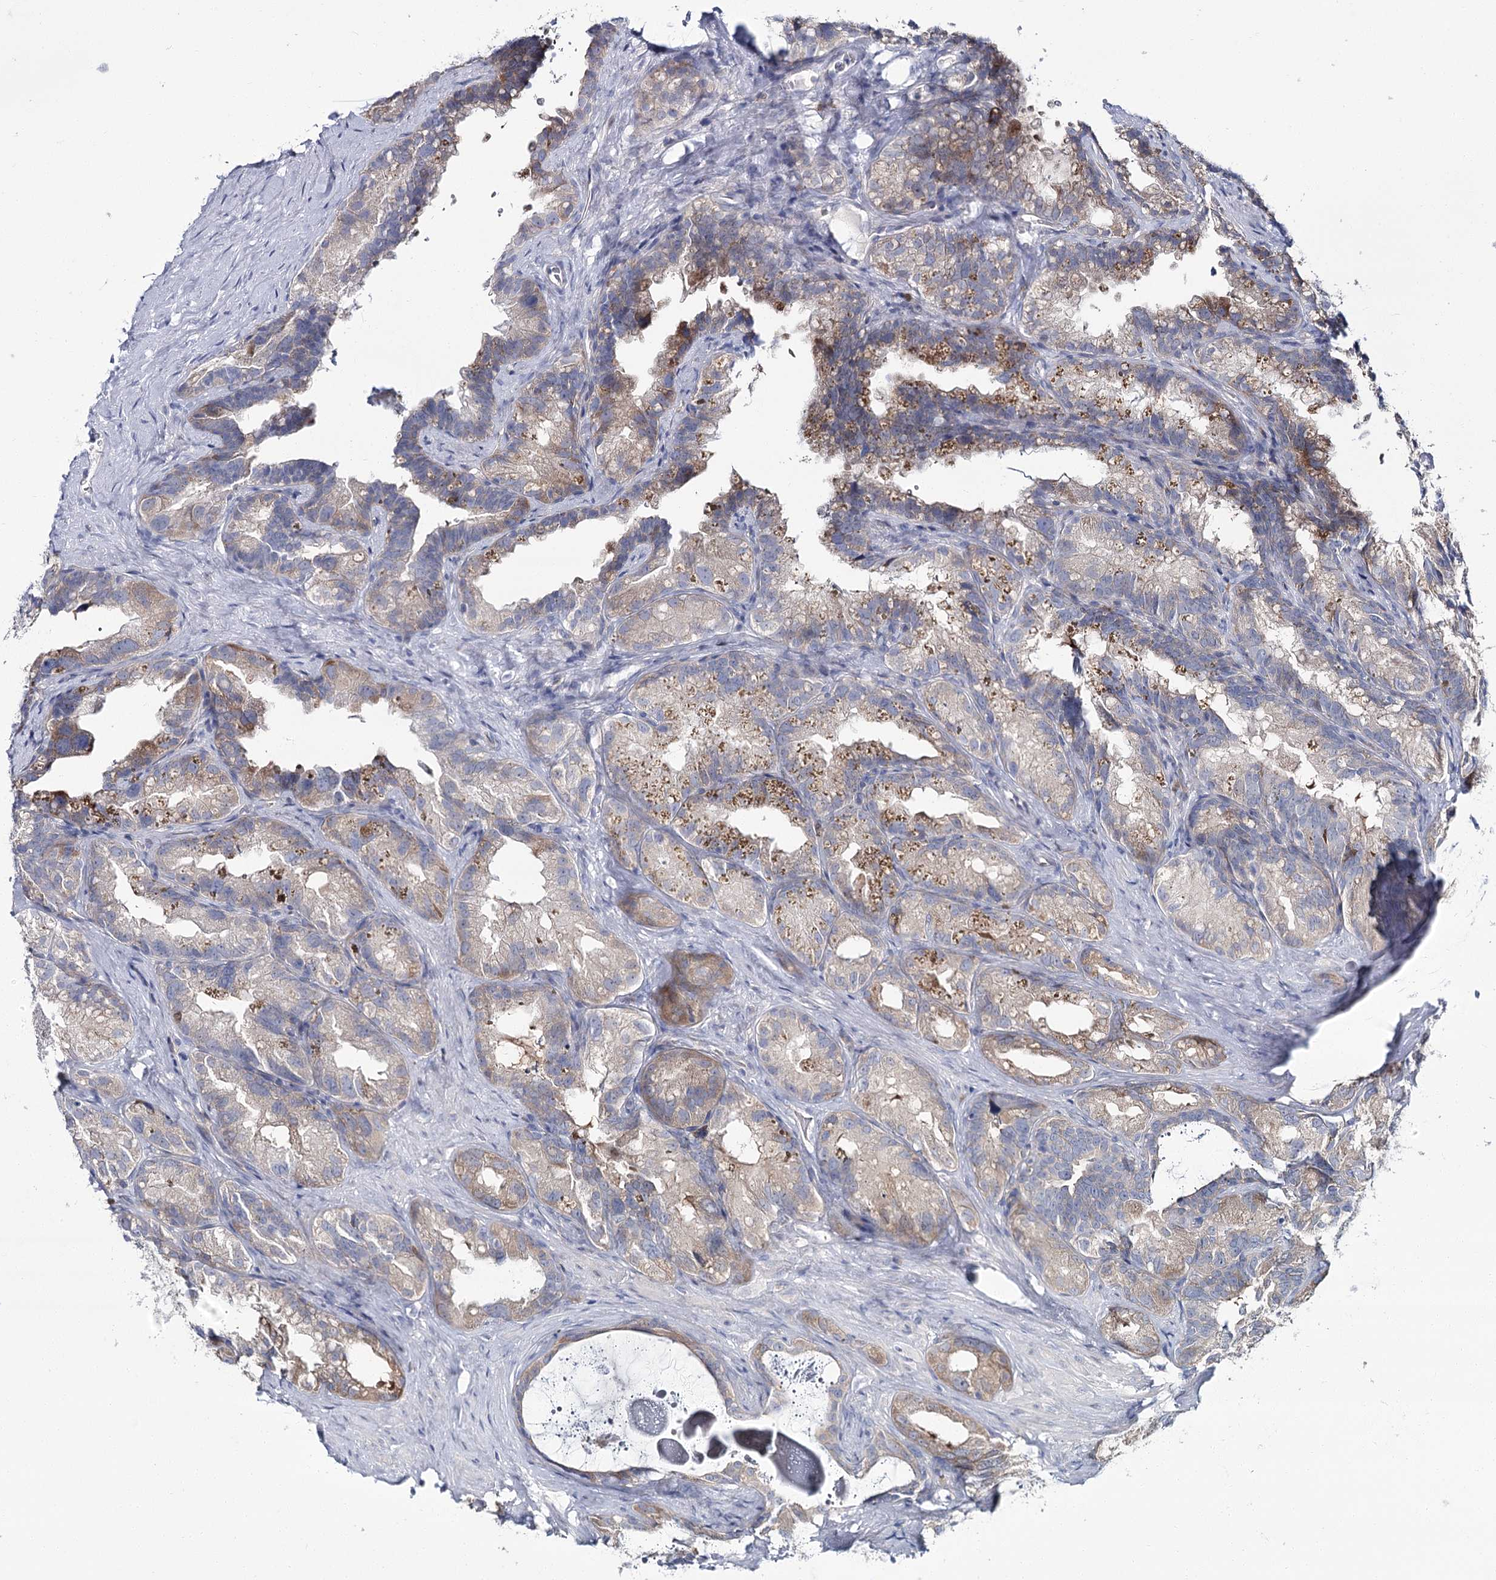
{"staining": {"intensity": "weak", "quantity": "<25%", "location": "cytoplasmic/membranous"}, "tissue": "seminal vesicle", "cell_type": "Glandular cells", "image_type": "normal", "snomed": [{"axis": "morphology", "description": "Normal tissue, NOS"}, {"axis": "topography", "description": "Seminal veicle"}], "caption": "This is an immunohistochemistry (IHC) photomicrograph of benign human seminal vesicle. There is no positivity in glandular cells.", "gene": "CPLANE1", "patient": {"sex": "male", "age": 60}}